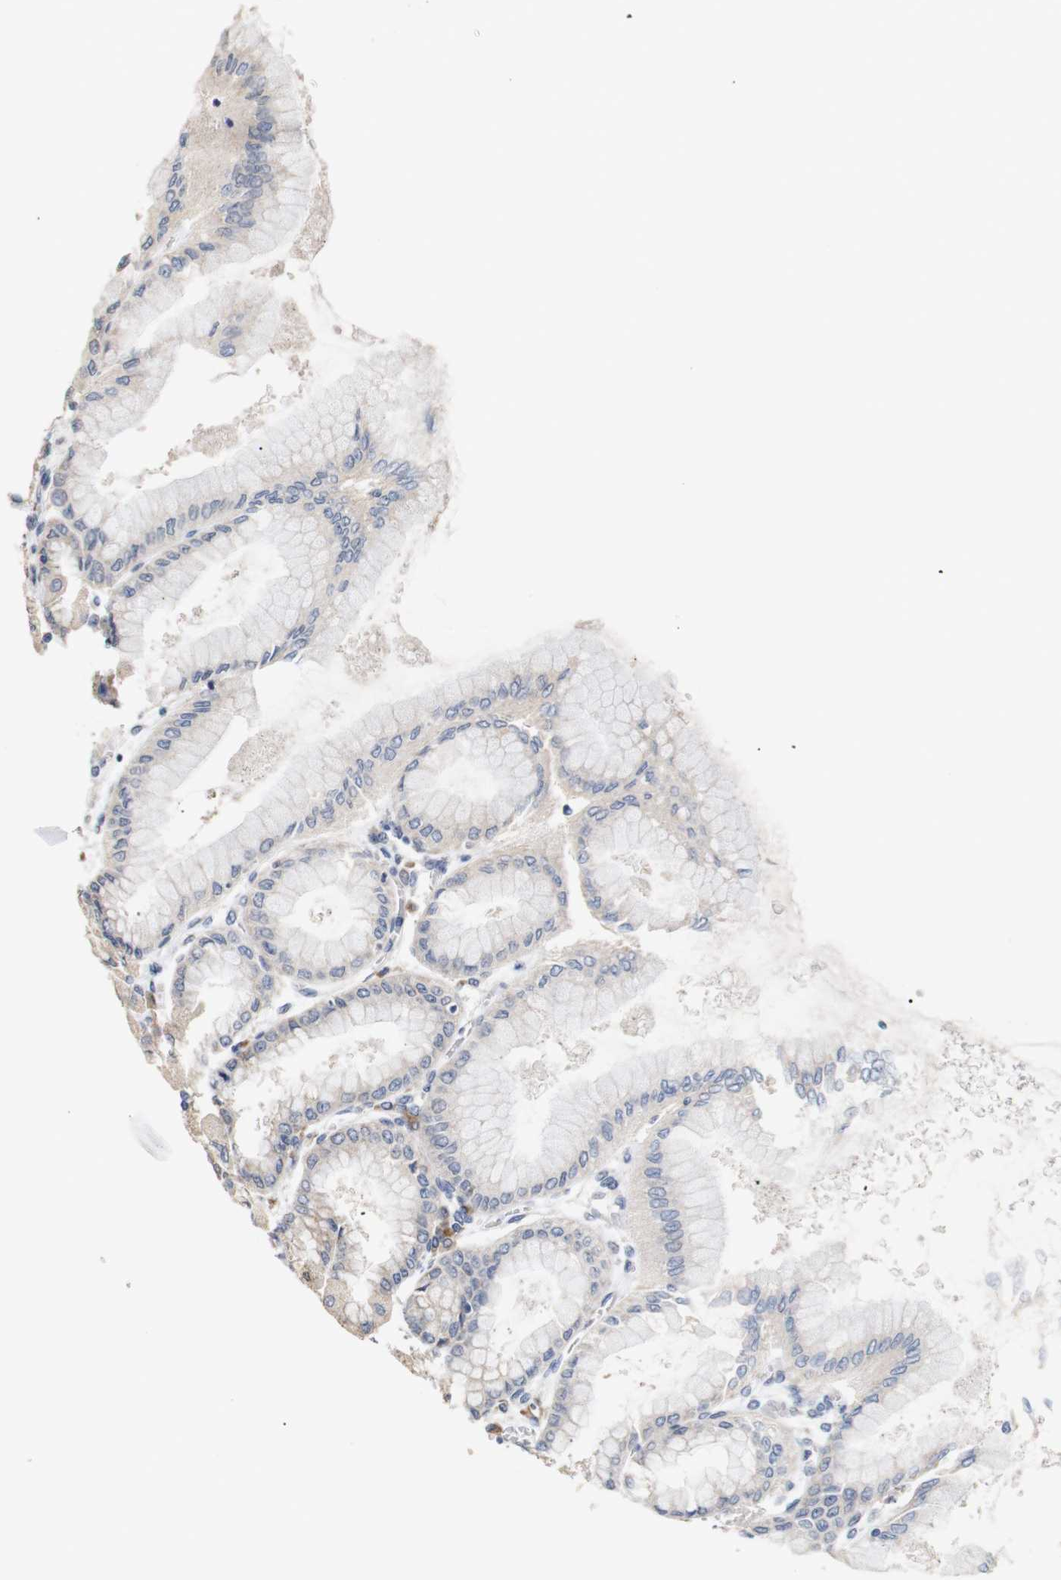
{"staining": {"intensity": "moderate", "quantity": "25%-75%", "location": "cytoplasmic/membranous"}, "tissue": "stomach", "cell_type": "Glandular cells", "image_type": "normal", "snomed": [{"axis": "morphology", "description": "Normal tissue, NOS"}, {"axis": "topography", "description": "Stomach, upper"}], "caption": "Protein staining of benign stomach demonstrates moderate cytoplasmic/membranous expression in approximately 25%-75% of glandular cells. The staining is performed using DAB brown chromogen to label protein expression. The nuclei are counter-stained blue using hematoxylin.", "gene": "TRIM5", "patient": {"sex": "female", "age": 56}}